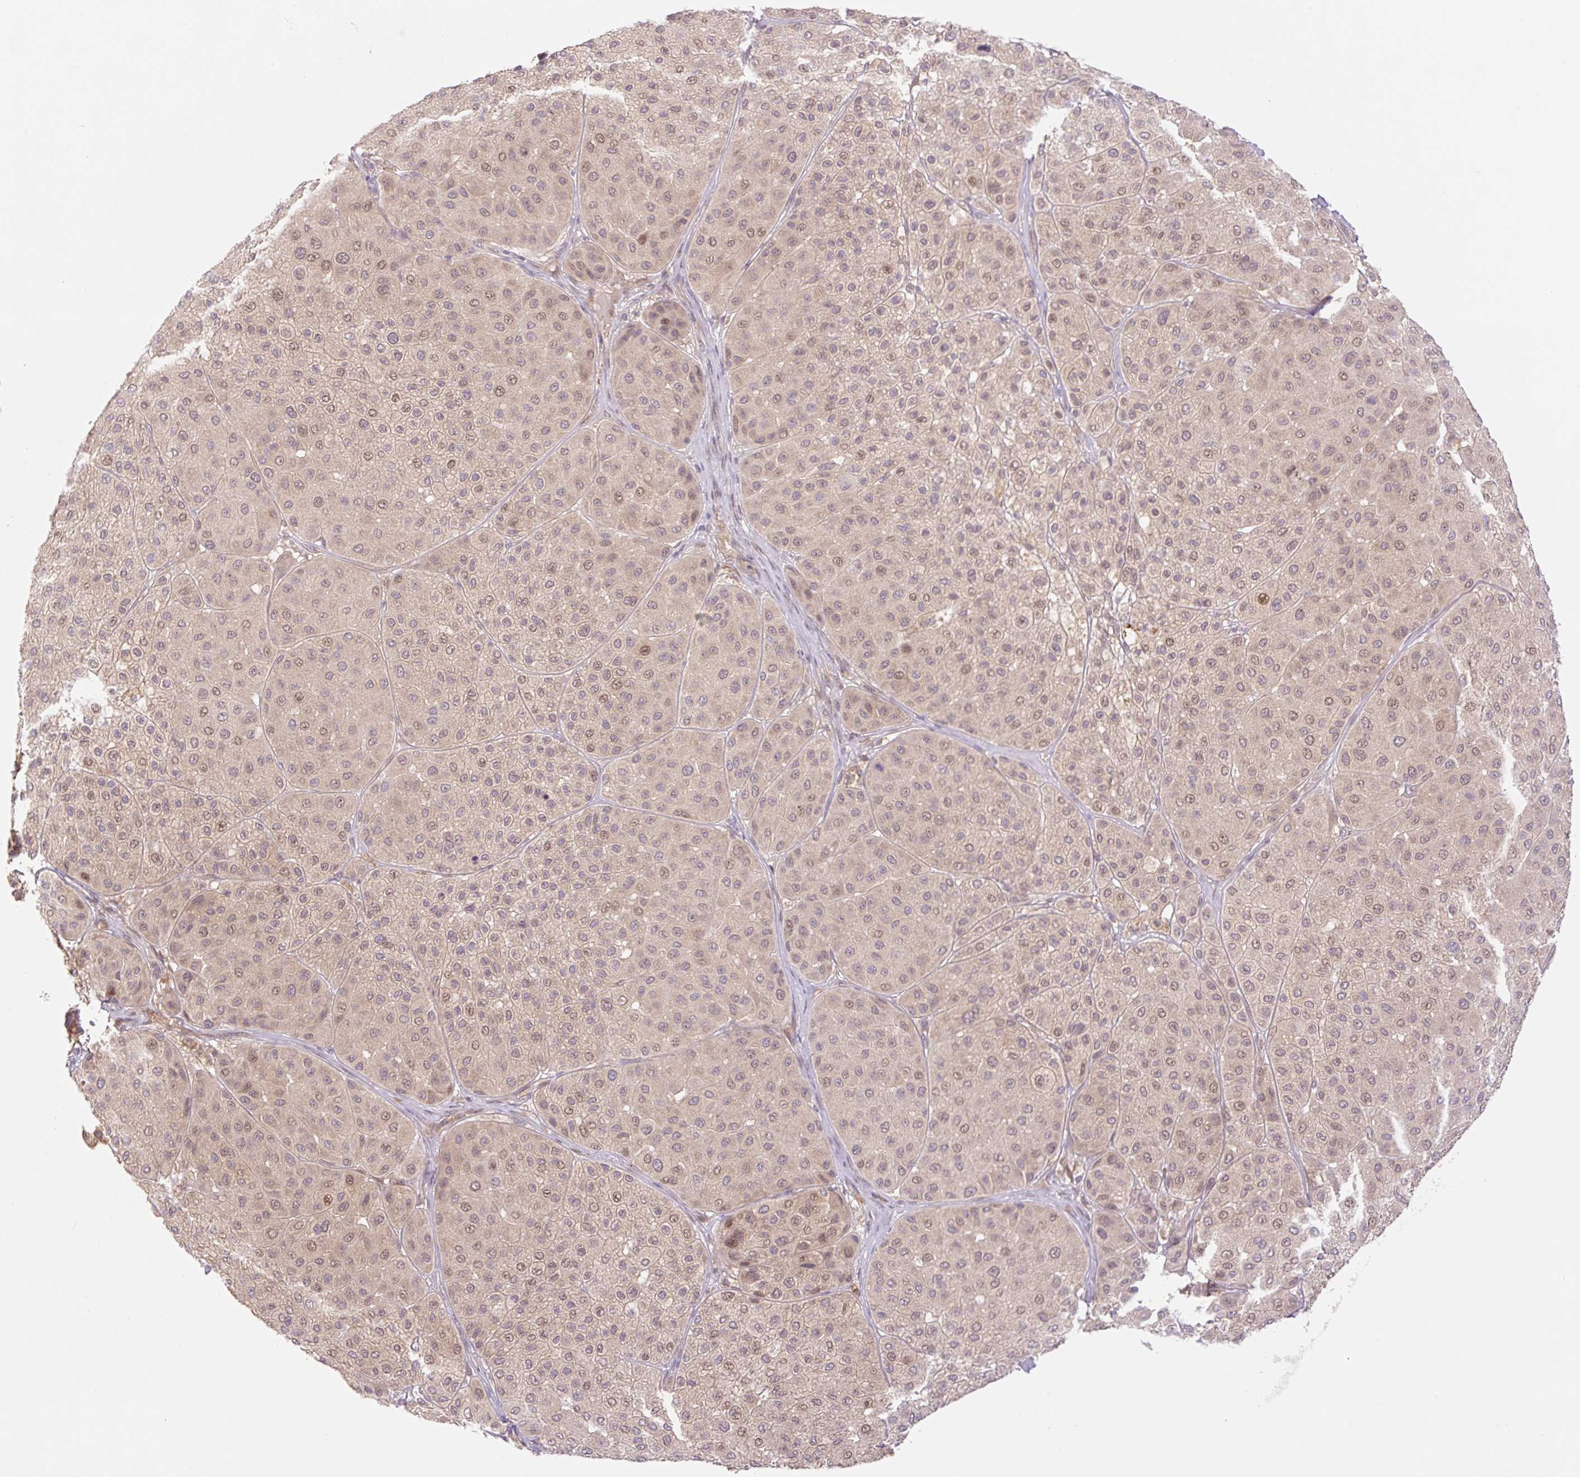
{"staining": {"intensity": "moderate", "quantity": ">75%", "location": "cytoplasmic/membranous,nuclear"}, "tissue": "melanoma", "cell_type": "Tumor cells", "image_type": "cancer", "snomed": [{"axis": "morphology", "description": "Malignant melanoma, Metastatic site"}, {"axis": "topography", "description": "Smooth muscle"}], "caption": "The immunohistochemical stain highlights moderate cytoplasmic/membranous and nuclear expression in tumor cells of malignant melanoma (metastatic site) tissue.", "gene": "VPS25", "patient": {"sex": "male", "age": 41}}